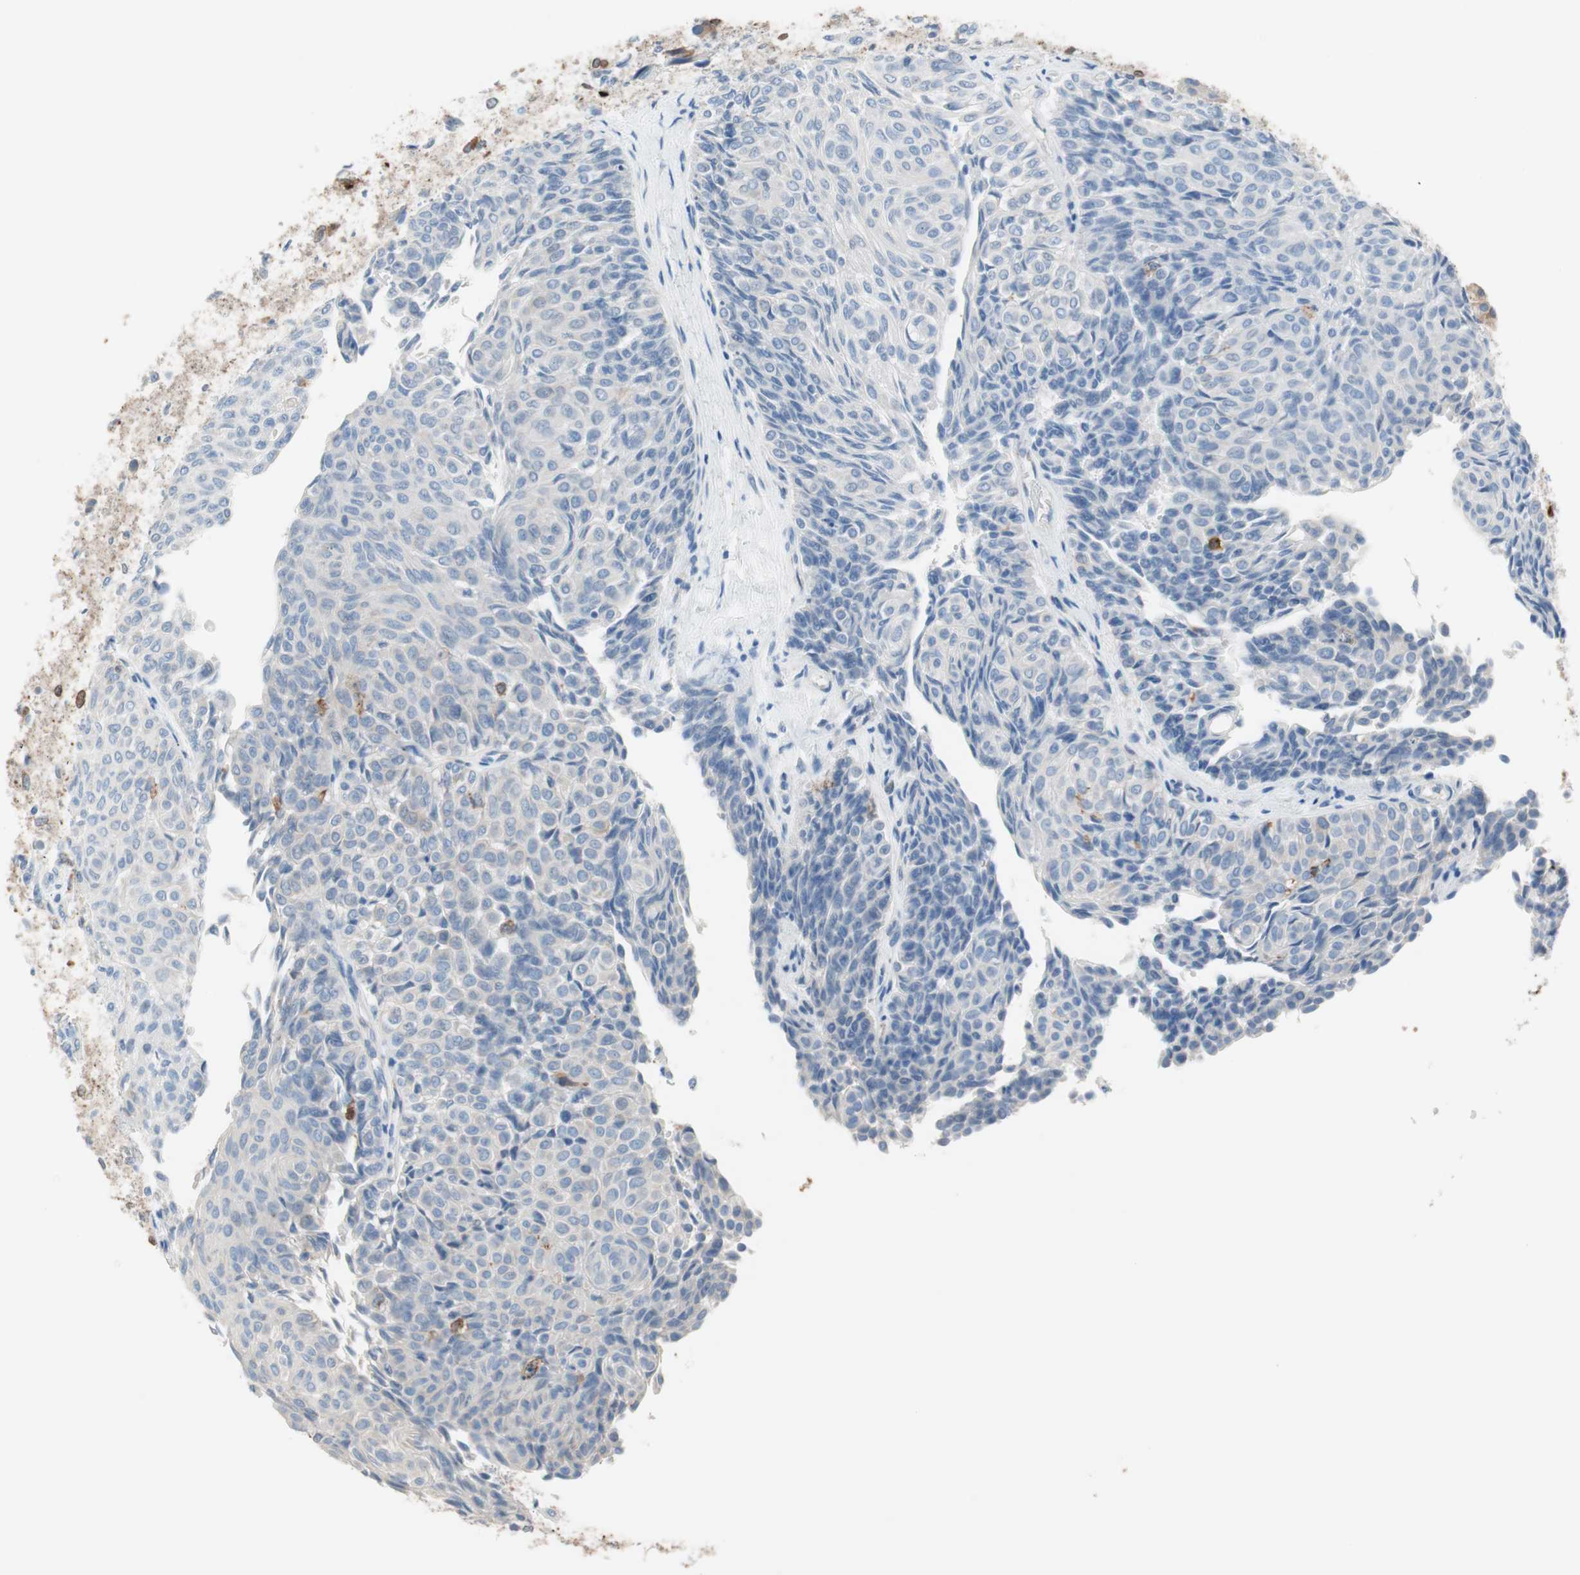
{"staining": {"intensity": "negative", "quantity": "none", "location": "none"}, "tissue": "urothelial cancer", "cell_type": "Tumor cells", "image_type": "cancer", "snomed": [{"axis": "morphology", "description": "Urothelial carcinoma, Low grade"}, {"axis": "topography", "description": "Urinary bladder"}], "caption": "A photomicrograph of low-grade urothelial carcinoma stained for a protein demonstrates no brown staining in tumor cells.", "gene": "GLUL", "patient": {"sex": "male", "age": 78}}